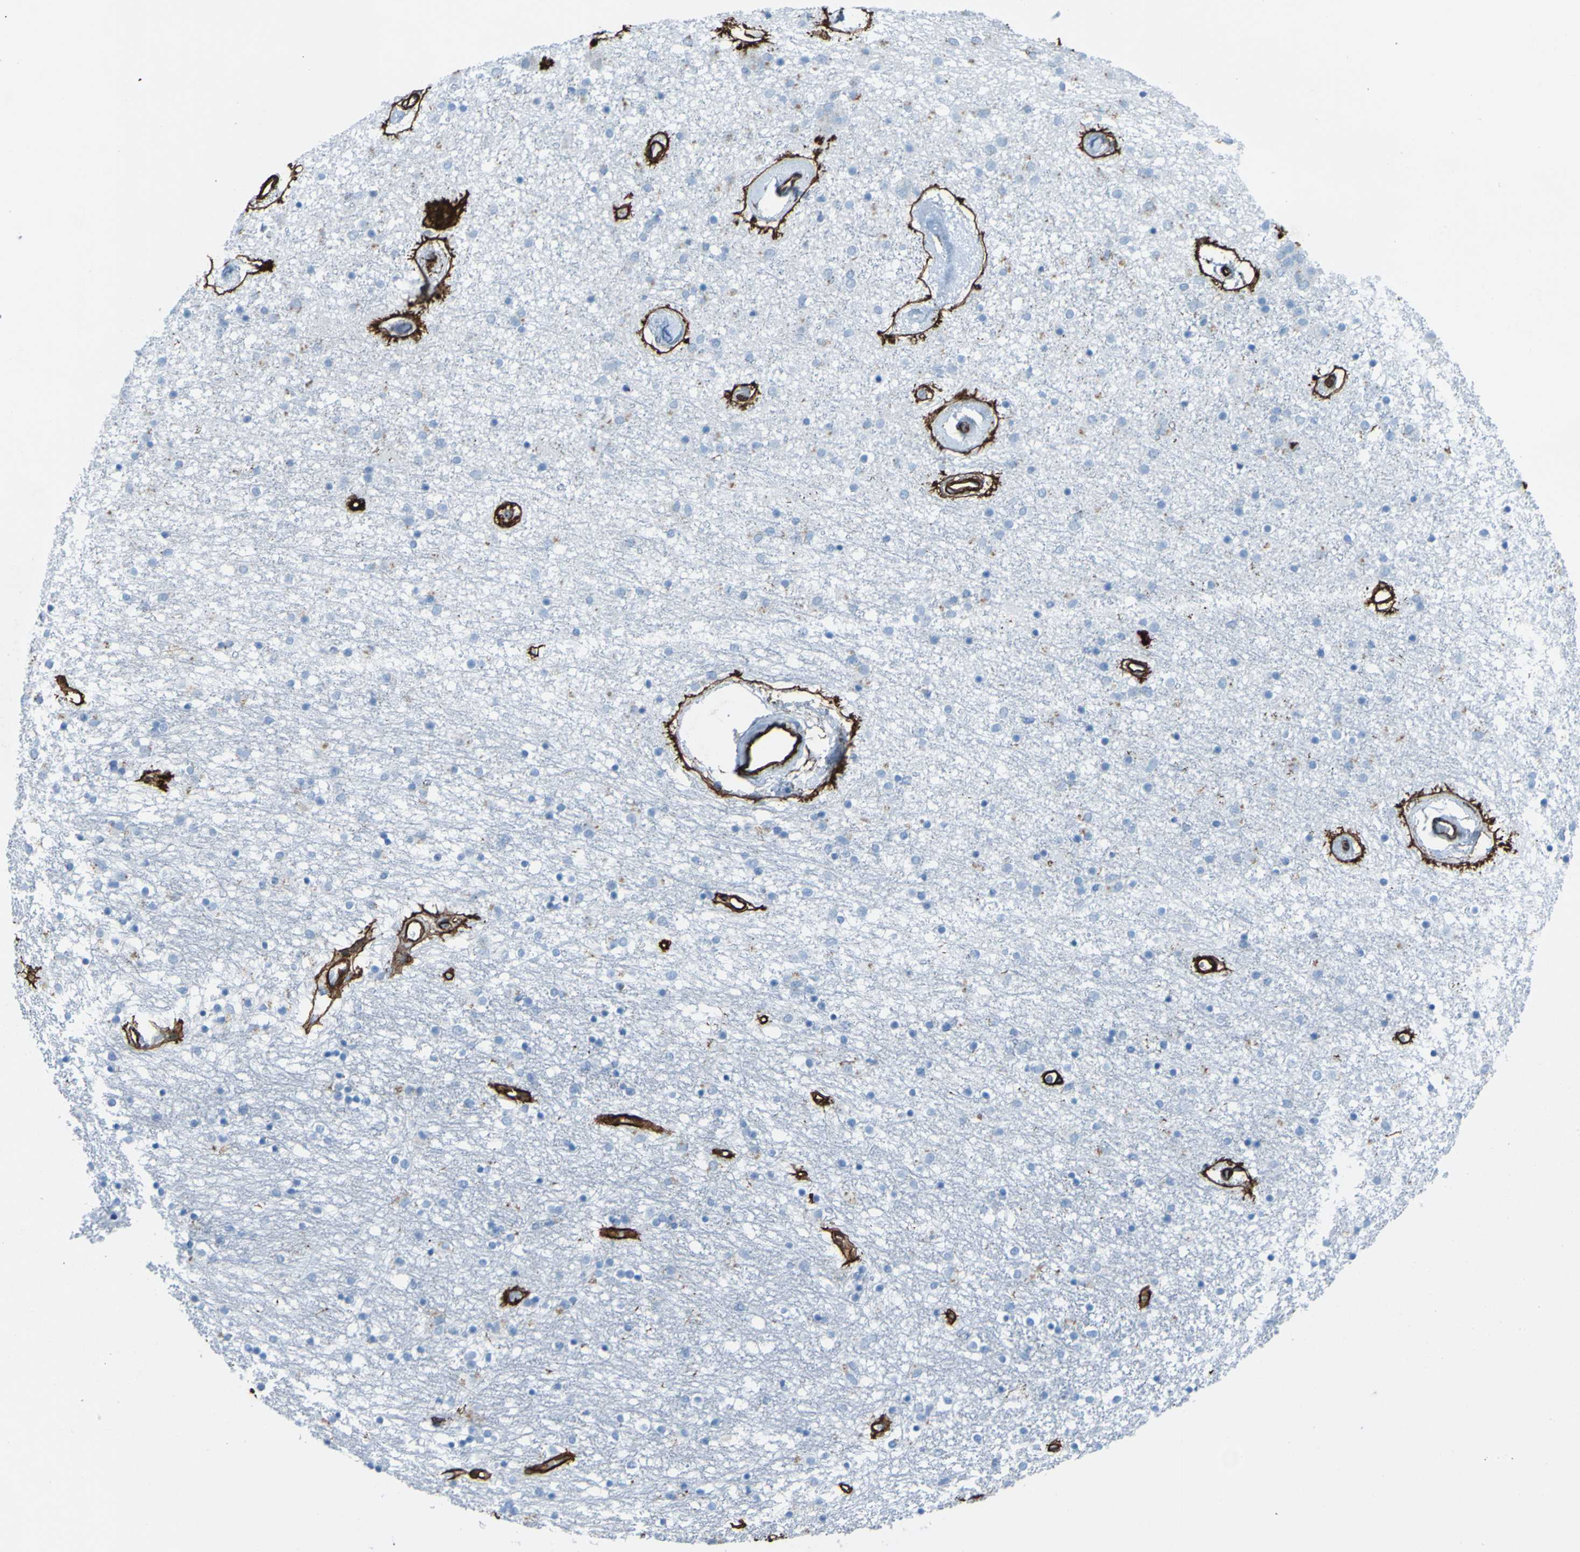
{"staining": {"intensity": "negative", "quantity": "none", "location": "none"}, "tissue": "caudate", "cell_type": "Glial cells", "image_type": "normal", "snomed": [{"axis": "morphology", "description": "Normal tissue, NOS"}, {"axis": "topography", "description": "Lateral ventricle wall"}], "caption": "An image of caudate stained for a protein shows no brown staining in glial cells. (DAB (3,3'-diaminobenzidine) immunohistochemistry (IHC) visualized using brightfield microscopy, high magnification).", "gene": "COL4A2", "patient": {"sex": "female", "age": 54}}